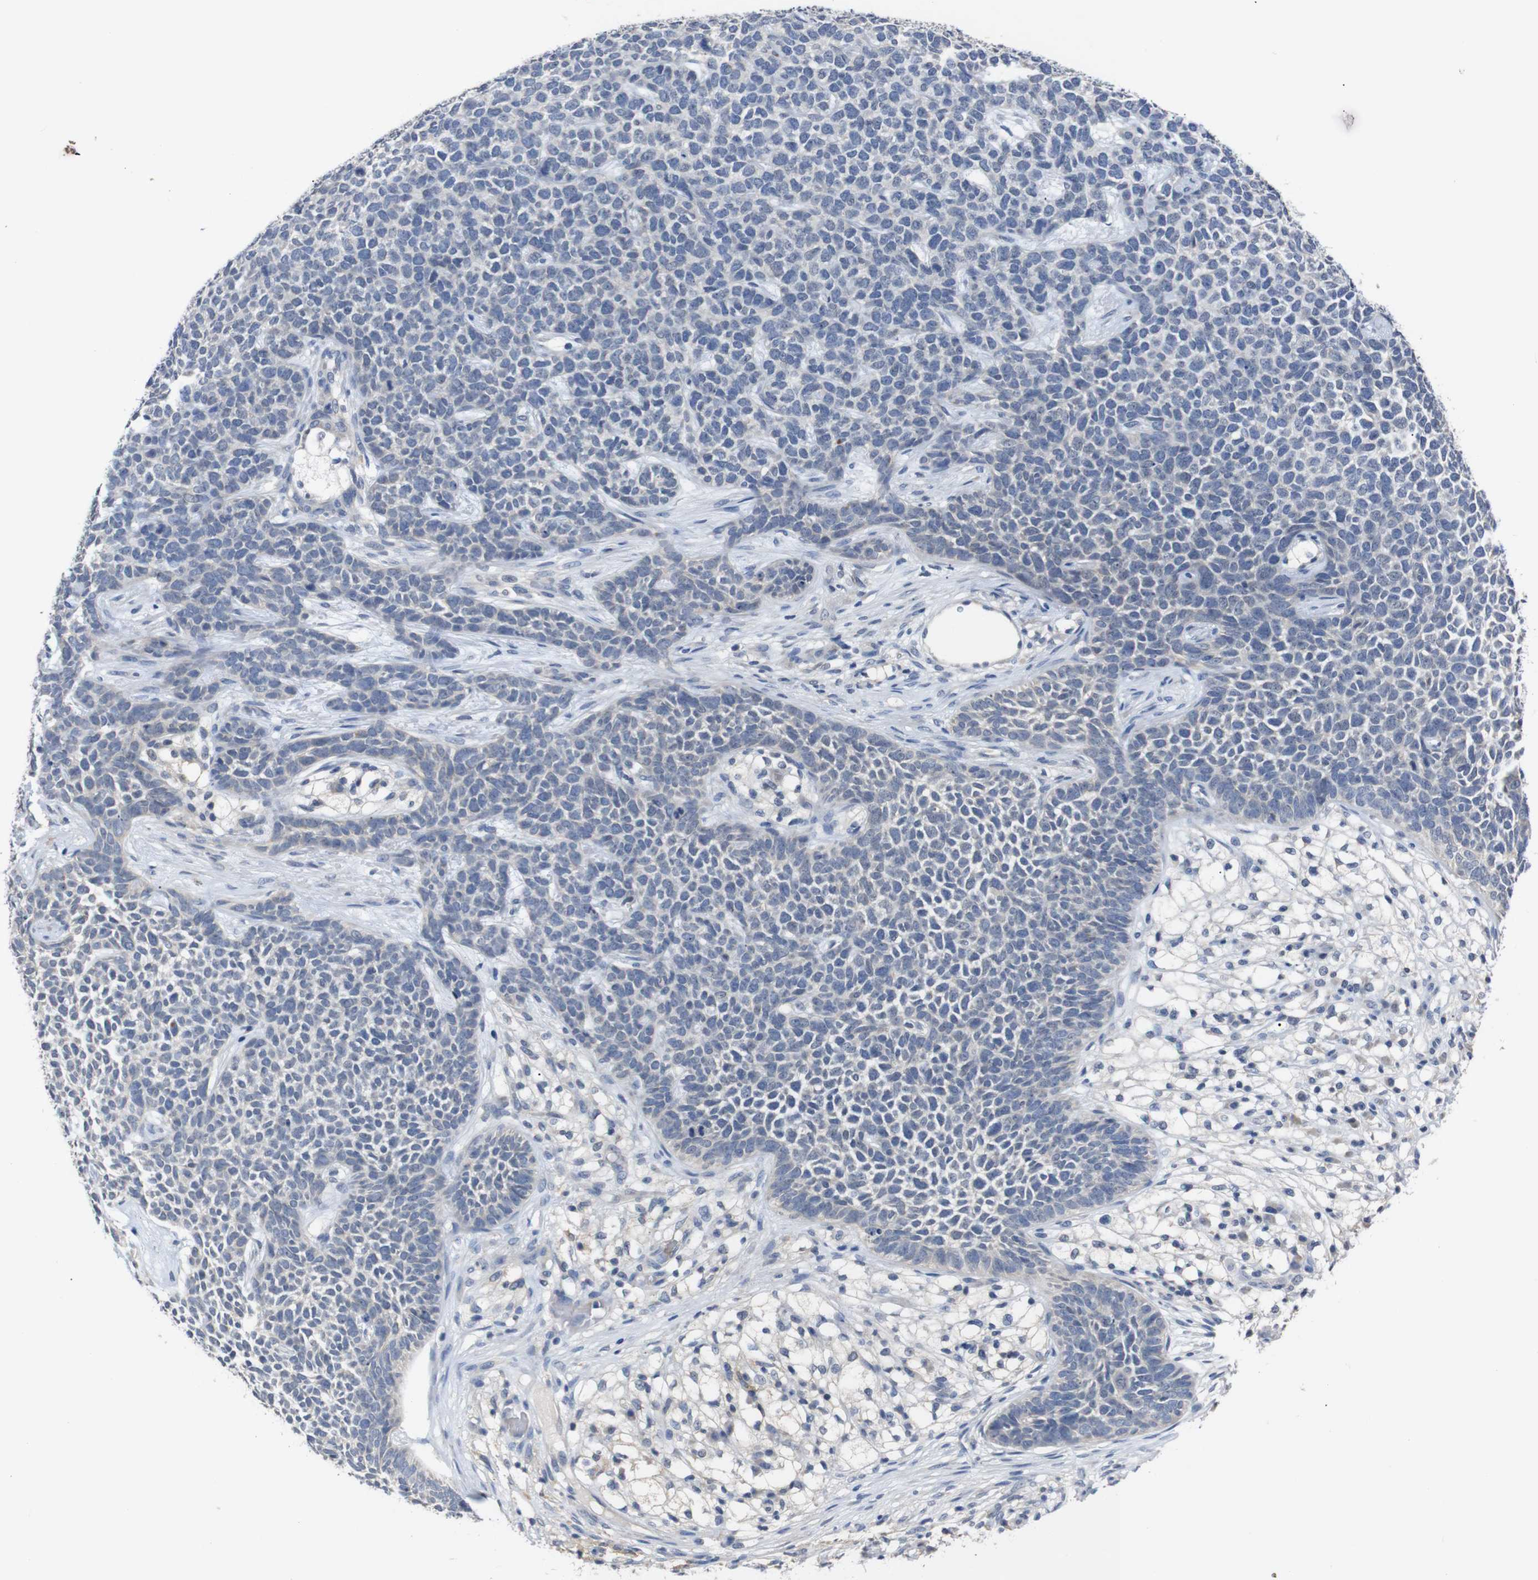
{"staining": {"intensity": "negative", "quantity": "none", "location": "none"}, "tissue": "skin cancer", "cell_type": "Tumor cells", "image_type": "cancer", "snomed": [{"axis": "morphology", "description": "Basal cell carcinoma"}, {"axis": "topography", "description": "Skin"}], "caption": "Immunohistochemistry micrograph of basal cell carcinoma (skin) stained for a protein (brown), which displays no expression in tumor cells.", "gene": "HNF1A", "patient": {"sex": "female", "age": 84}}